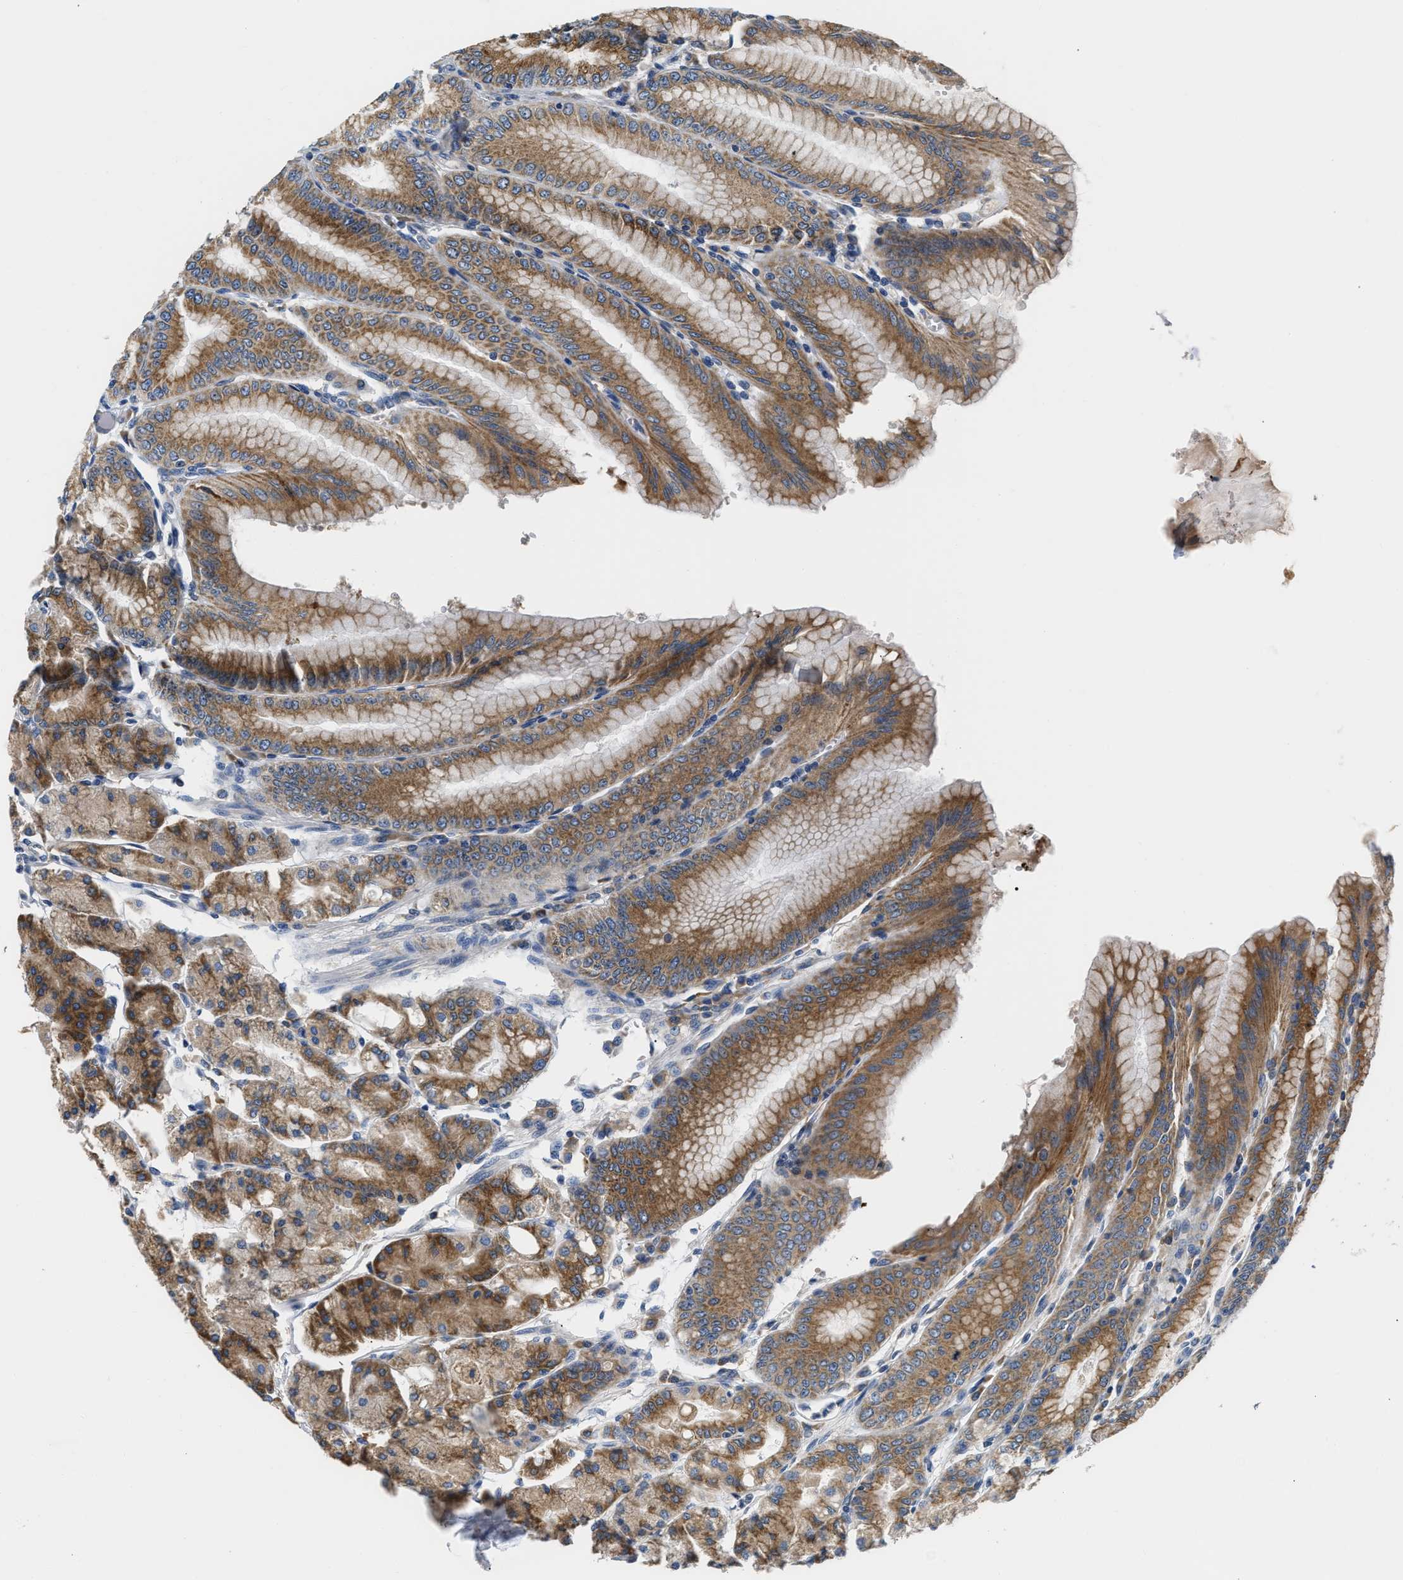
{"staining": {"intensity": "strong", "quantity": ">75%", "location": "cytoplasmic/membranous"}, "tissue": "stomach", "cell_type": "Glandular cells", "image_type": "normal", "snomed": [{"axis": "morphology", "description": "Normal tissue, NOS"}, {"axis": "topography", "description": "Stomach, lower"}], "caption": "Immunohistochemistry (IHC) image of benign stomach stained for a protein (brown), which displays high levels of strong cytoplasmic/membranous positivity in approximately >75% of glandular cells.", "gene": "HDHD3", "patient": {"sex": "male", "age": 71}}